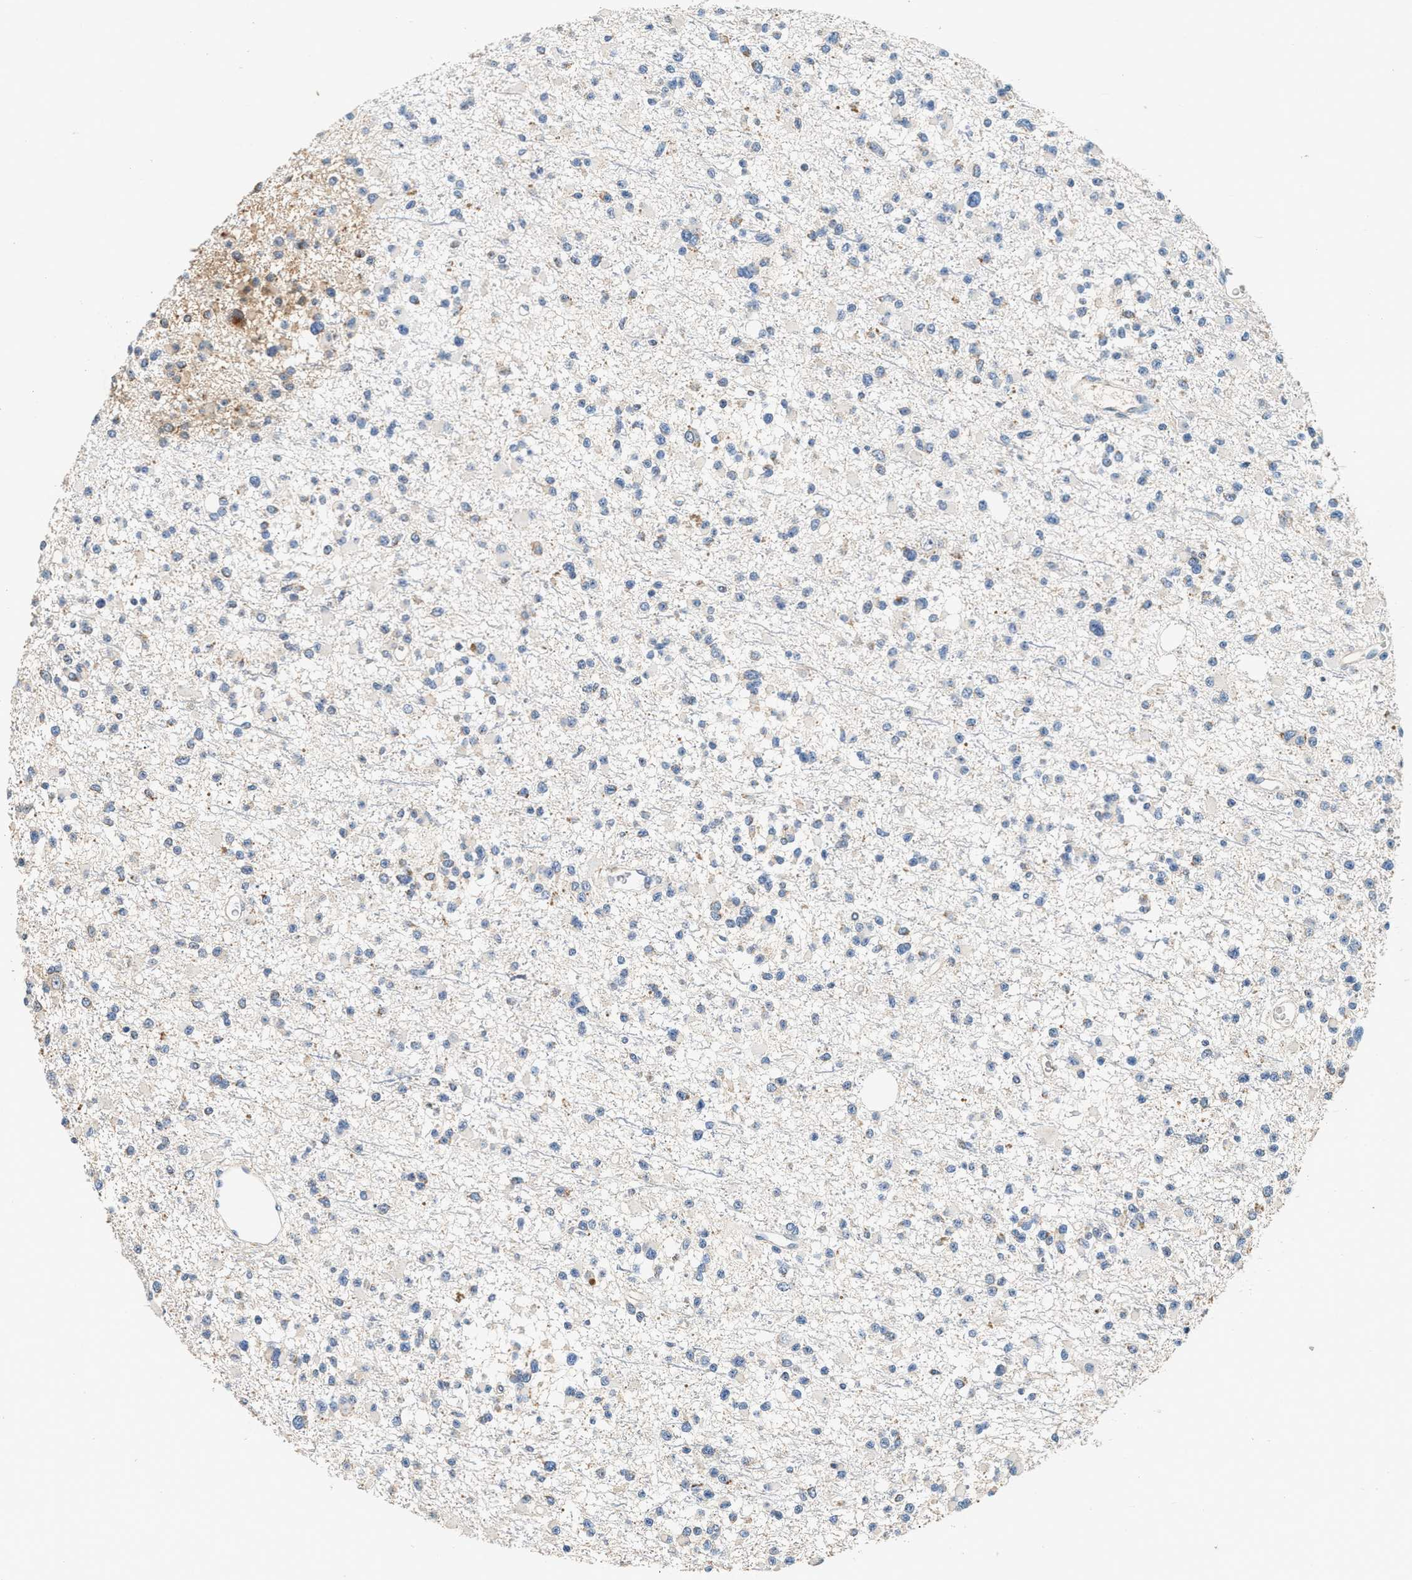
{"staining": {"intensity": "negative", "quantity": "none", "location": "none"}, "tissue": "glioma", "cell_type": "Tumor cells", "image_type": "cancer", "snomed": [{"axis": "morphology", "description": "Glioma, malignant, Low grade"}, {"axis": "topography", "description": "Brain"}], "caption": "An image of malignant glioma (low-grade) stained for a protein reveals no brown staining in tumor cells.", "gene": "PTGR3", "patient": {"sex": "female", "age": 22}}